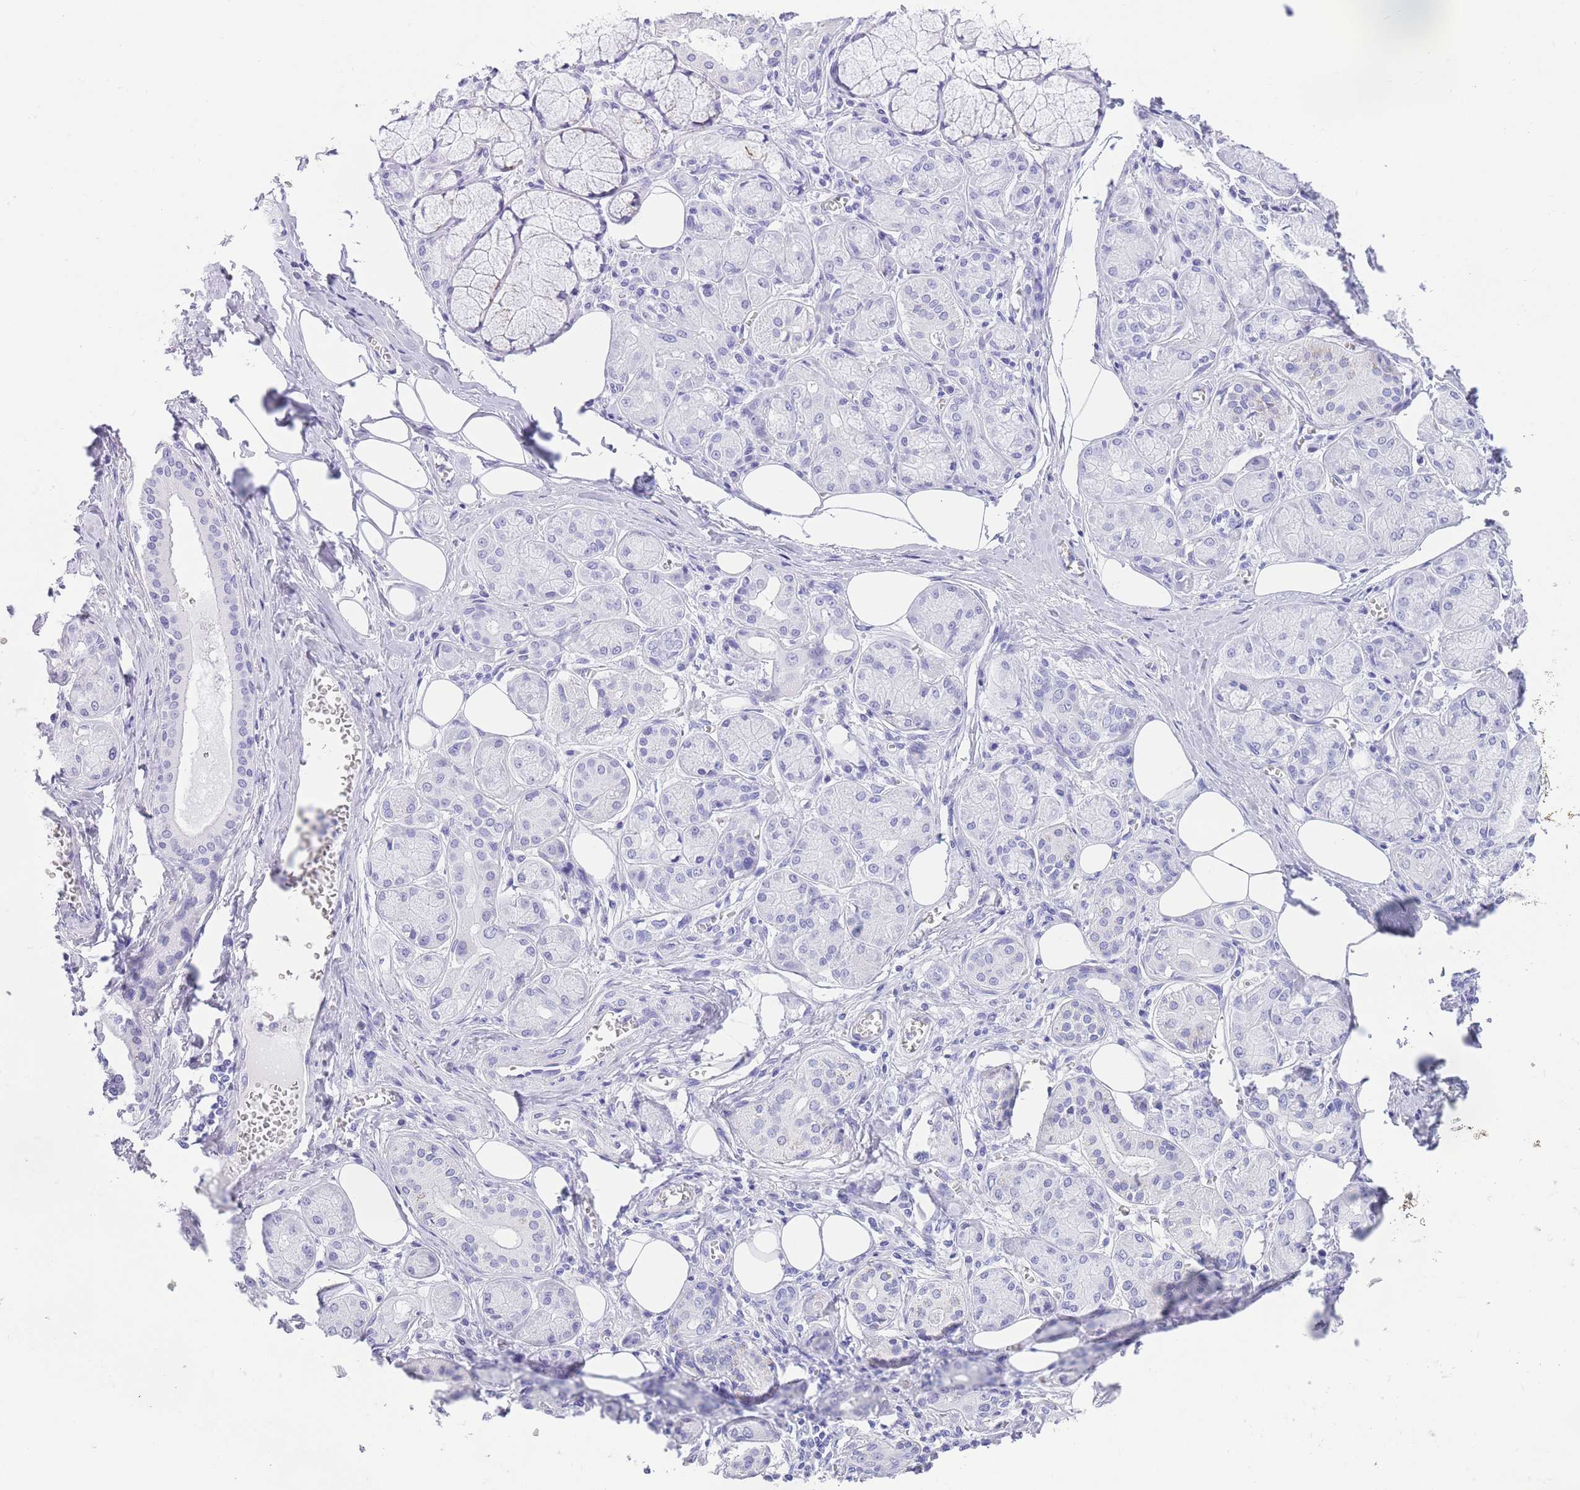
{"staining": {"intensity": "negative", "quantity": "none", "location": "none"}, "tissue": "salivary gland", "cell_type": "Glandular cells", "image_type": "normal", "snomed": [{"axis": "morphology", "description": "Normal tissue, NOS"}, {"axis": "topography", "description": "Salivary gland"}], "caption": "Immunohistochemical staining of unremarkable salivary gland demonstrates no significant staining in glandular cells.", "gene": "ELOA2", "patient": {"sex": "male", "age": 74}}